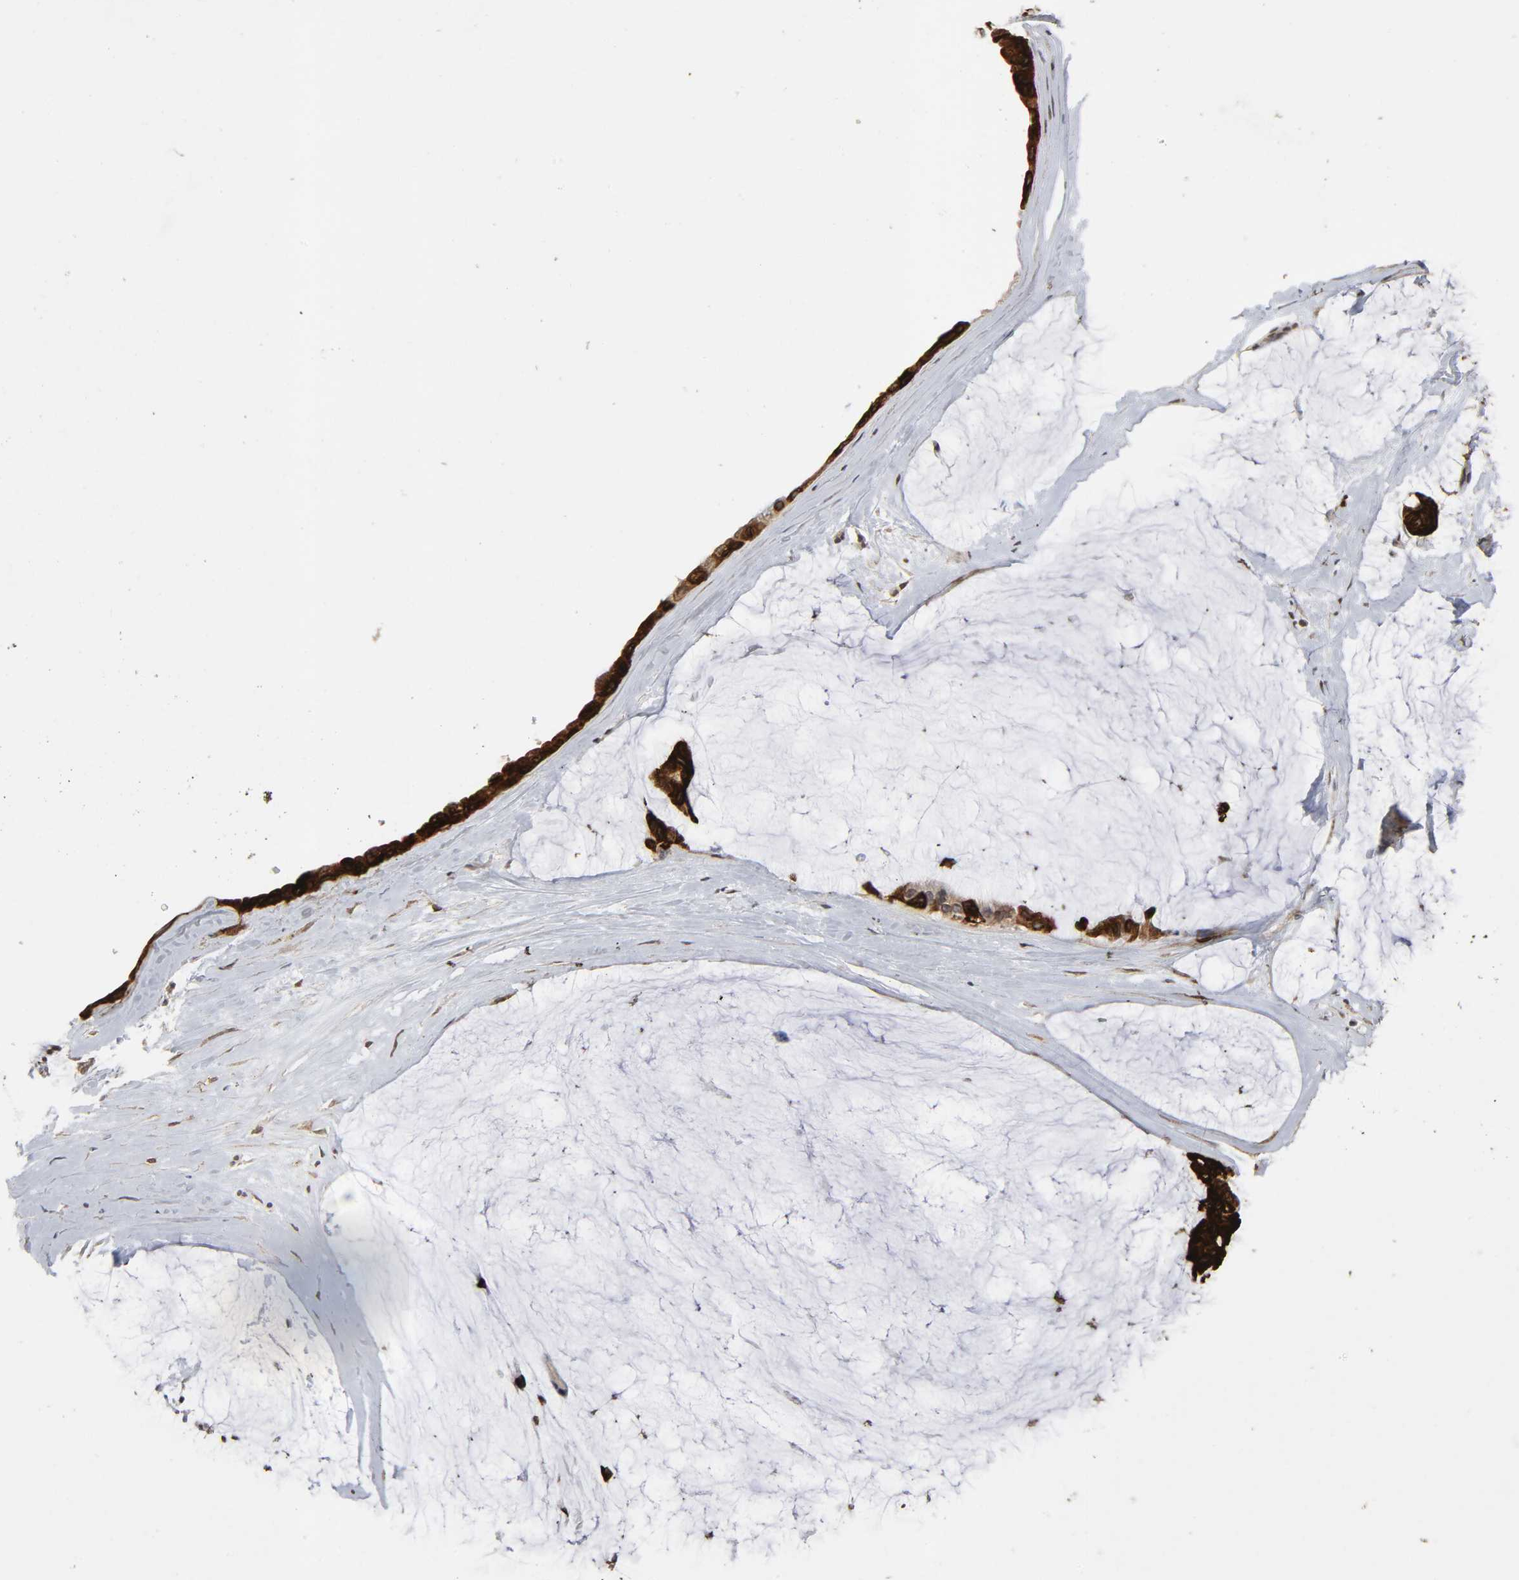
{"staining": {"intensity": "strong", "quantity": ">75%", "location": "cytoplasmic/membranous"}, "tissue": "ovarian cancer", "cell_type": "Tumor cells", "image_type": "cancer", "snomed": [{"axis": "morphology", "description": "Cystadenocarcinoma, mucinous, NOS"}, {"axis": "topography", "description": "Ovary"}], "caption": "Mucinous cystadenocarcinoma (ovarian) stained for a protein (brown) demonstrates strong cytoplasmic/membranous positive staining in approximately >75% of tumor cells.", "gene": "AHNAK2", "patient": {"sex": "female", "age": 39}}